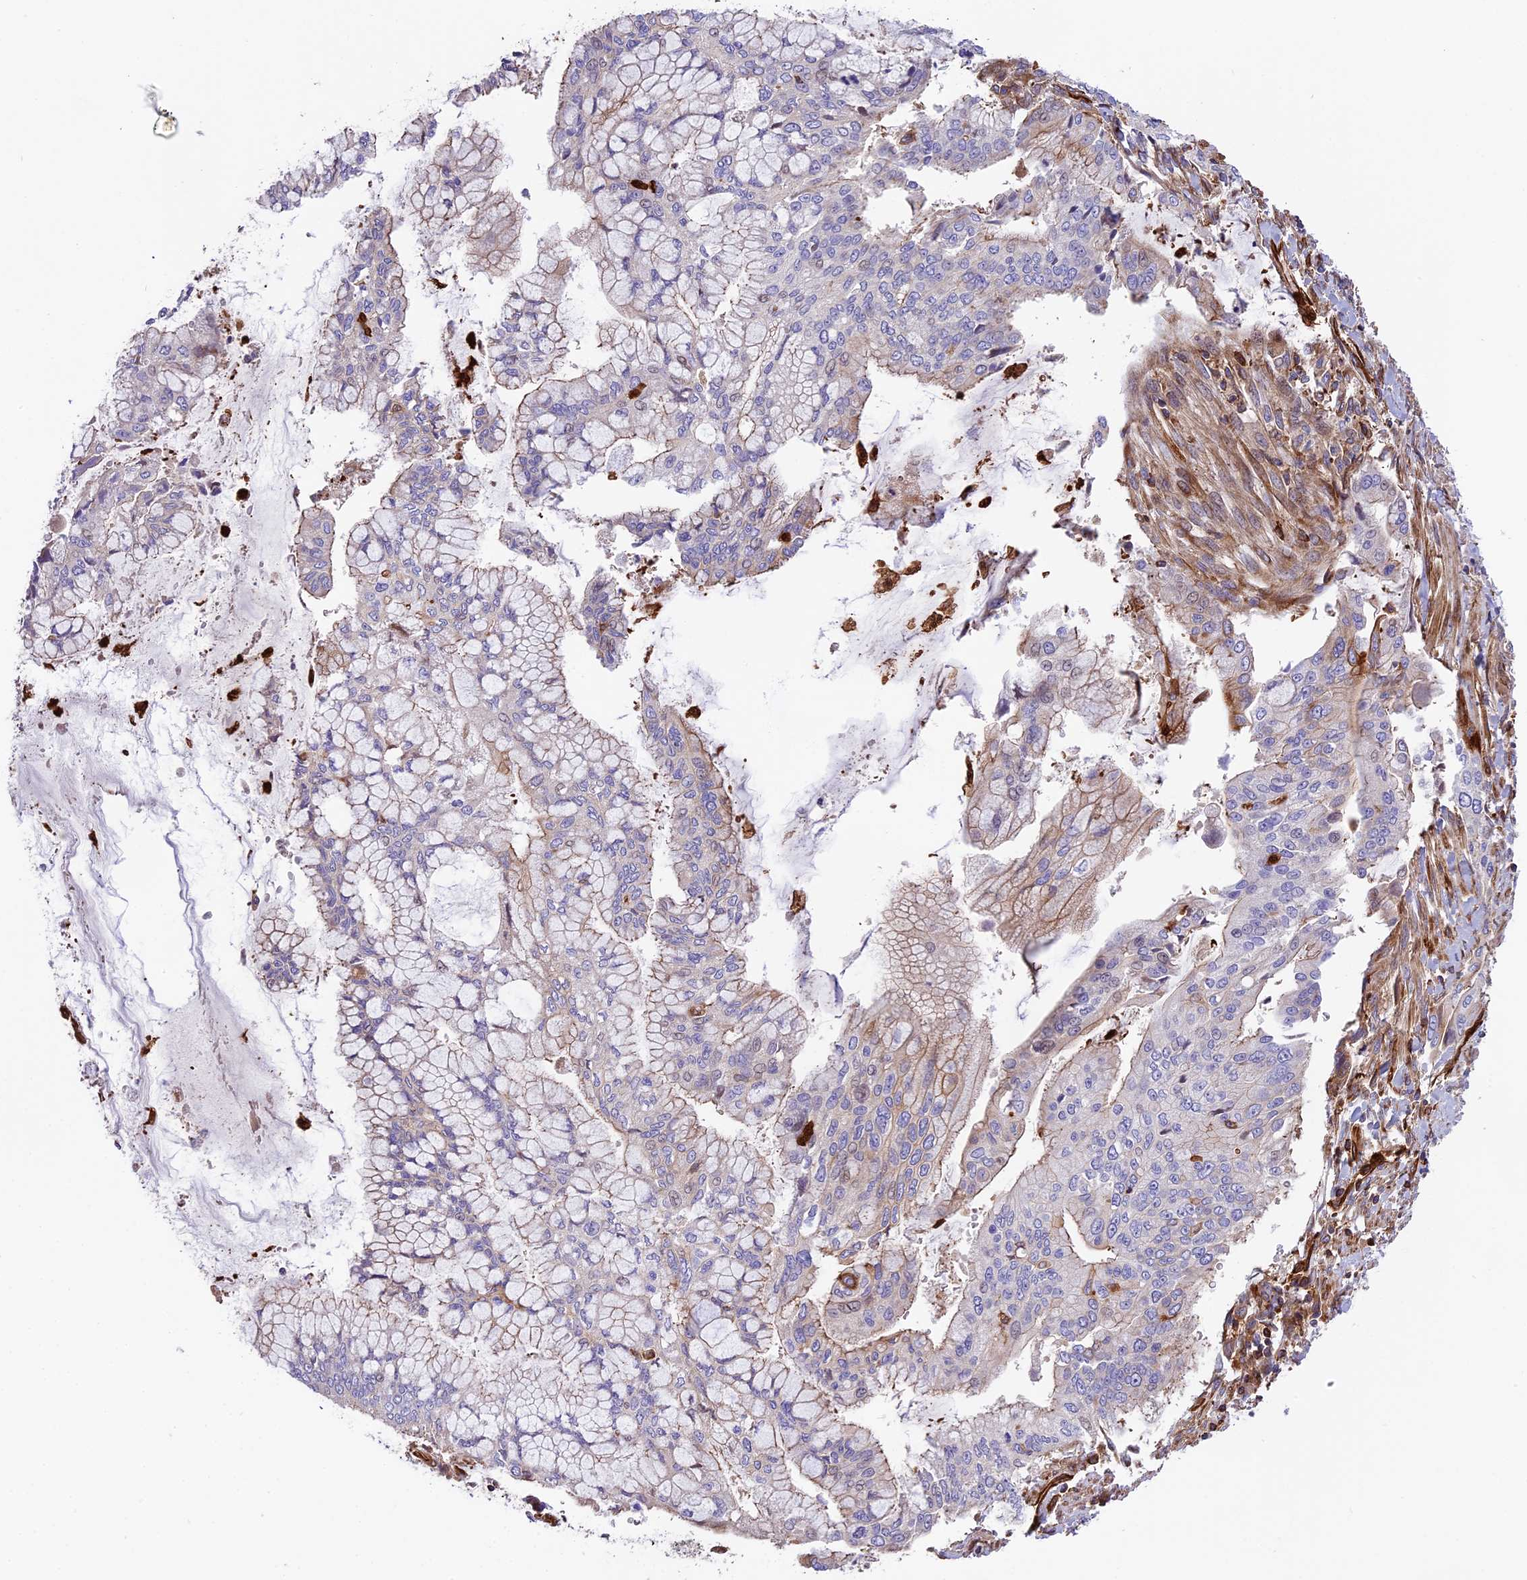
{"staining": {"intensity": "weak", "quantity": "<25%", "location": "cytoplasmic/membranous"}, "tissue": "pancreatic cancer", "cell_type": "Tumor cells", "image_type": "cancer", "snomed": [{"axis": "morphology", "description": "Adenocarcinoma, NOS"}, {"axis": "topography", "description": "Pancreas"}], "caption": "A photomicrograph of human pancreatic cancer (adenocarcinoma) is negative for staining in tumor cells. (DAB immunohistochemistry, high magnification).", "gene": "CD99L2", "patient": {"sex": "male", "age": 46}}